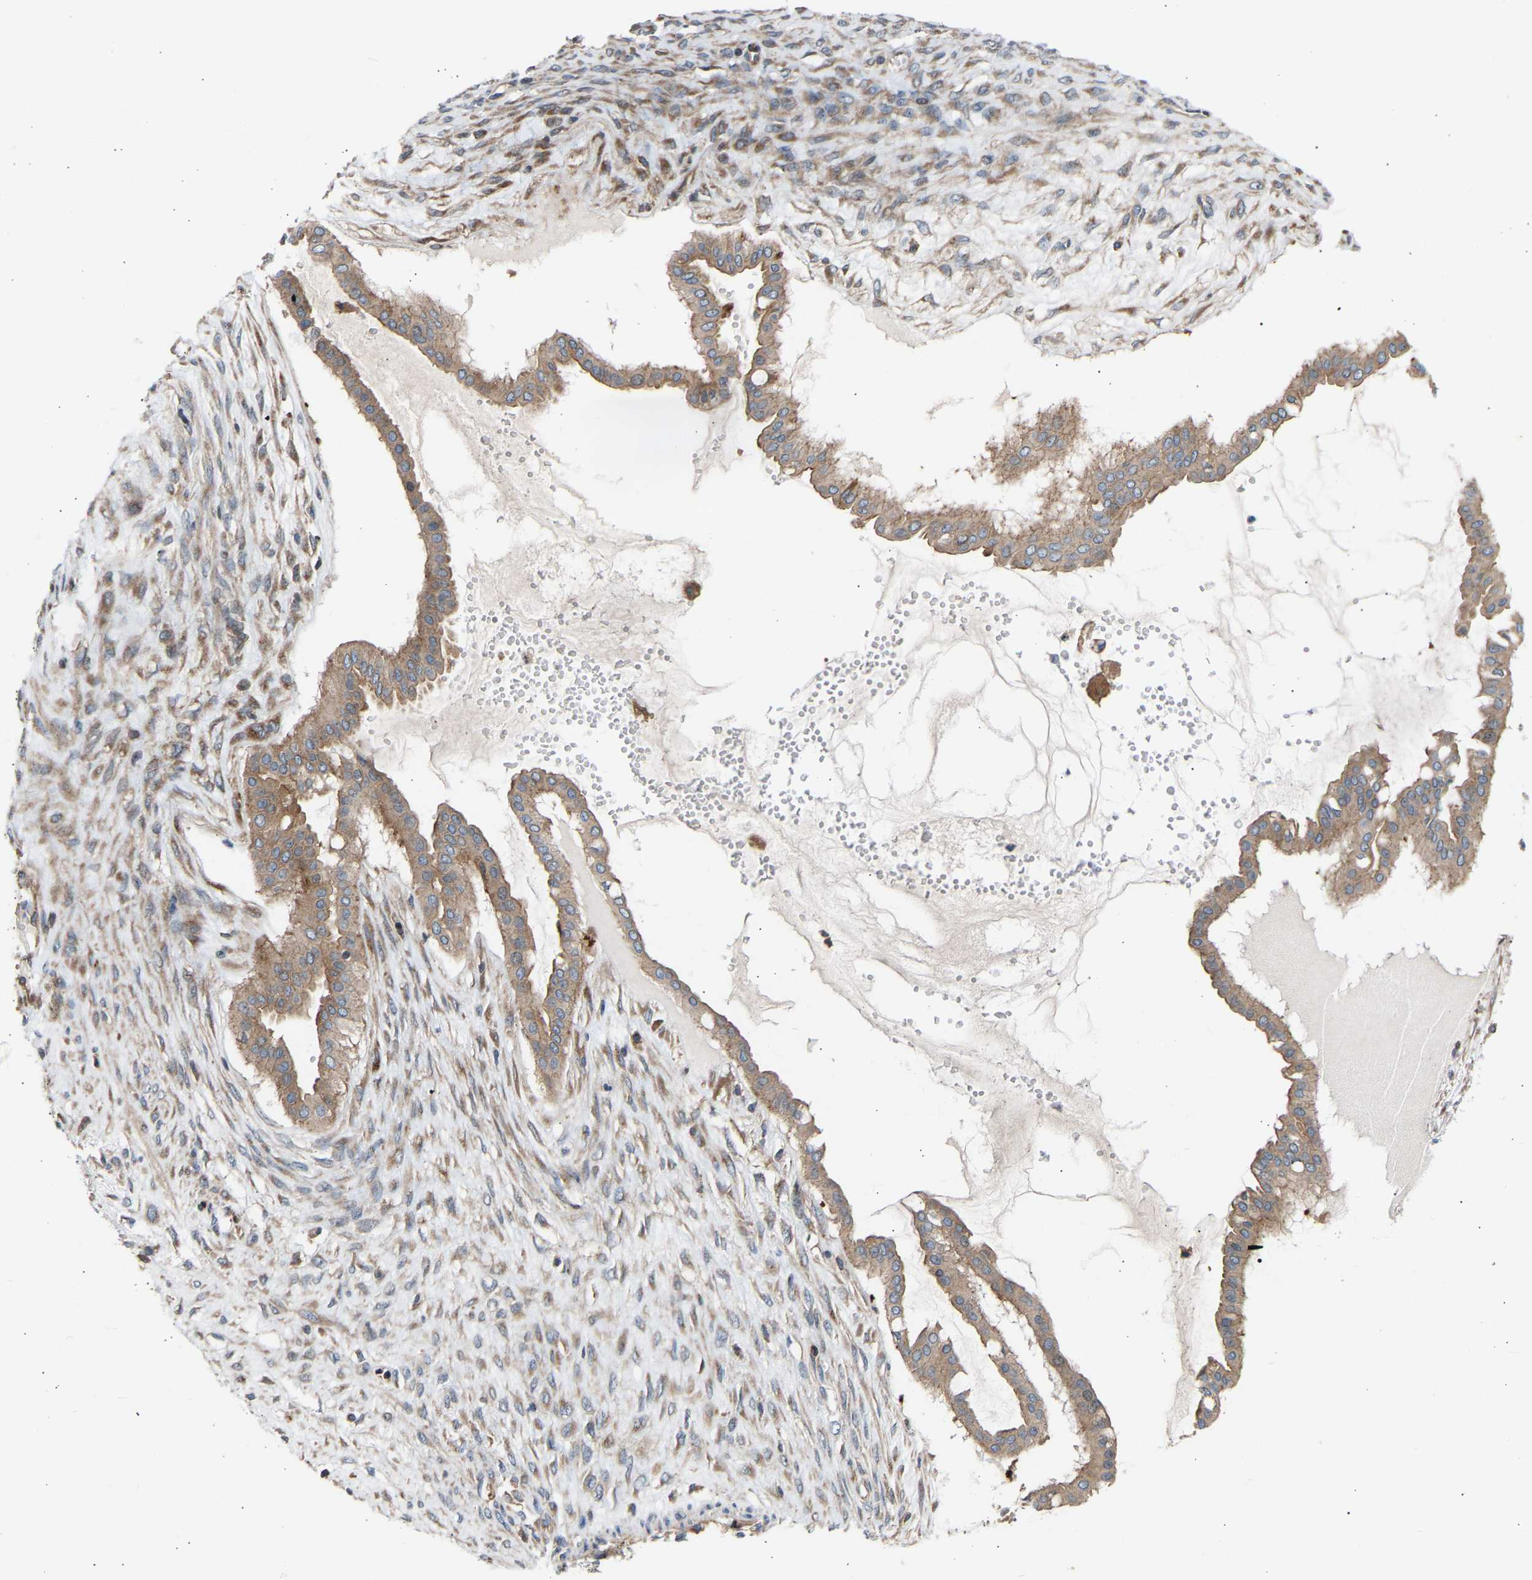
{"staining": {"intensity": "moderate", "quantity": ">75%", "location": "cytoplasmic/membranous"}, "tissue": "ovarian cancer", "cell_type": "Tumor cells", "image_type": "cancer", "snomed": [{"axis": "morphology", "description": "Cystadenocarcinoma, mucinous, NOS"}, {"axis": "topography", "description": "Ovary"}], "caption": "Ovarian cancer (mucinous cystadenocarcinoma) stained with a brown dye exhibits moderate cytoplasmic/membranous positive positivity in approximately >75% of tumor cells.", "gene": "GCN1", "patient": {"sex": "female", "age": 73}}